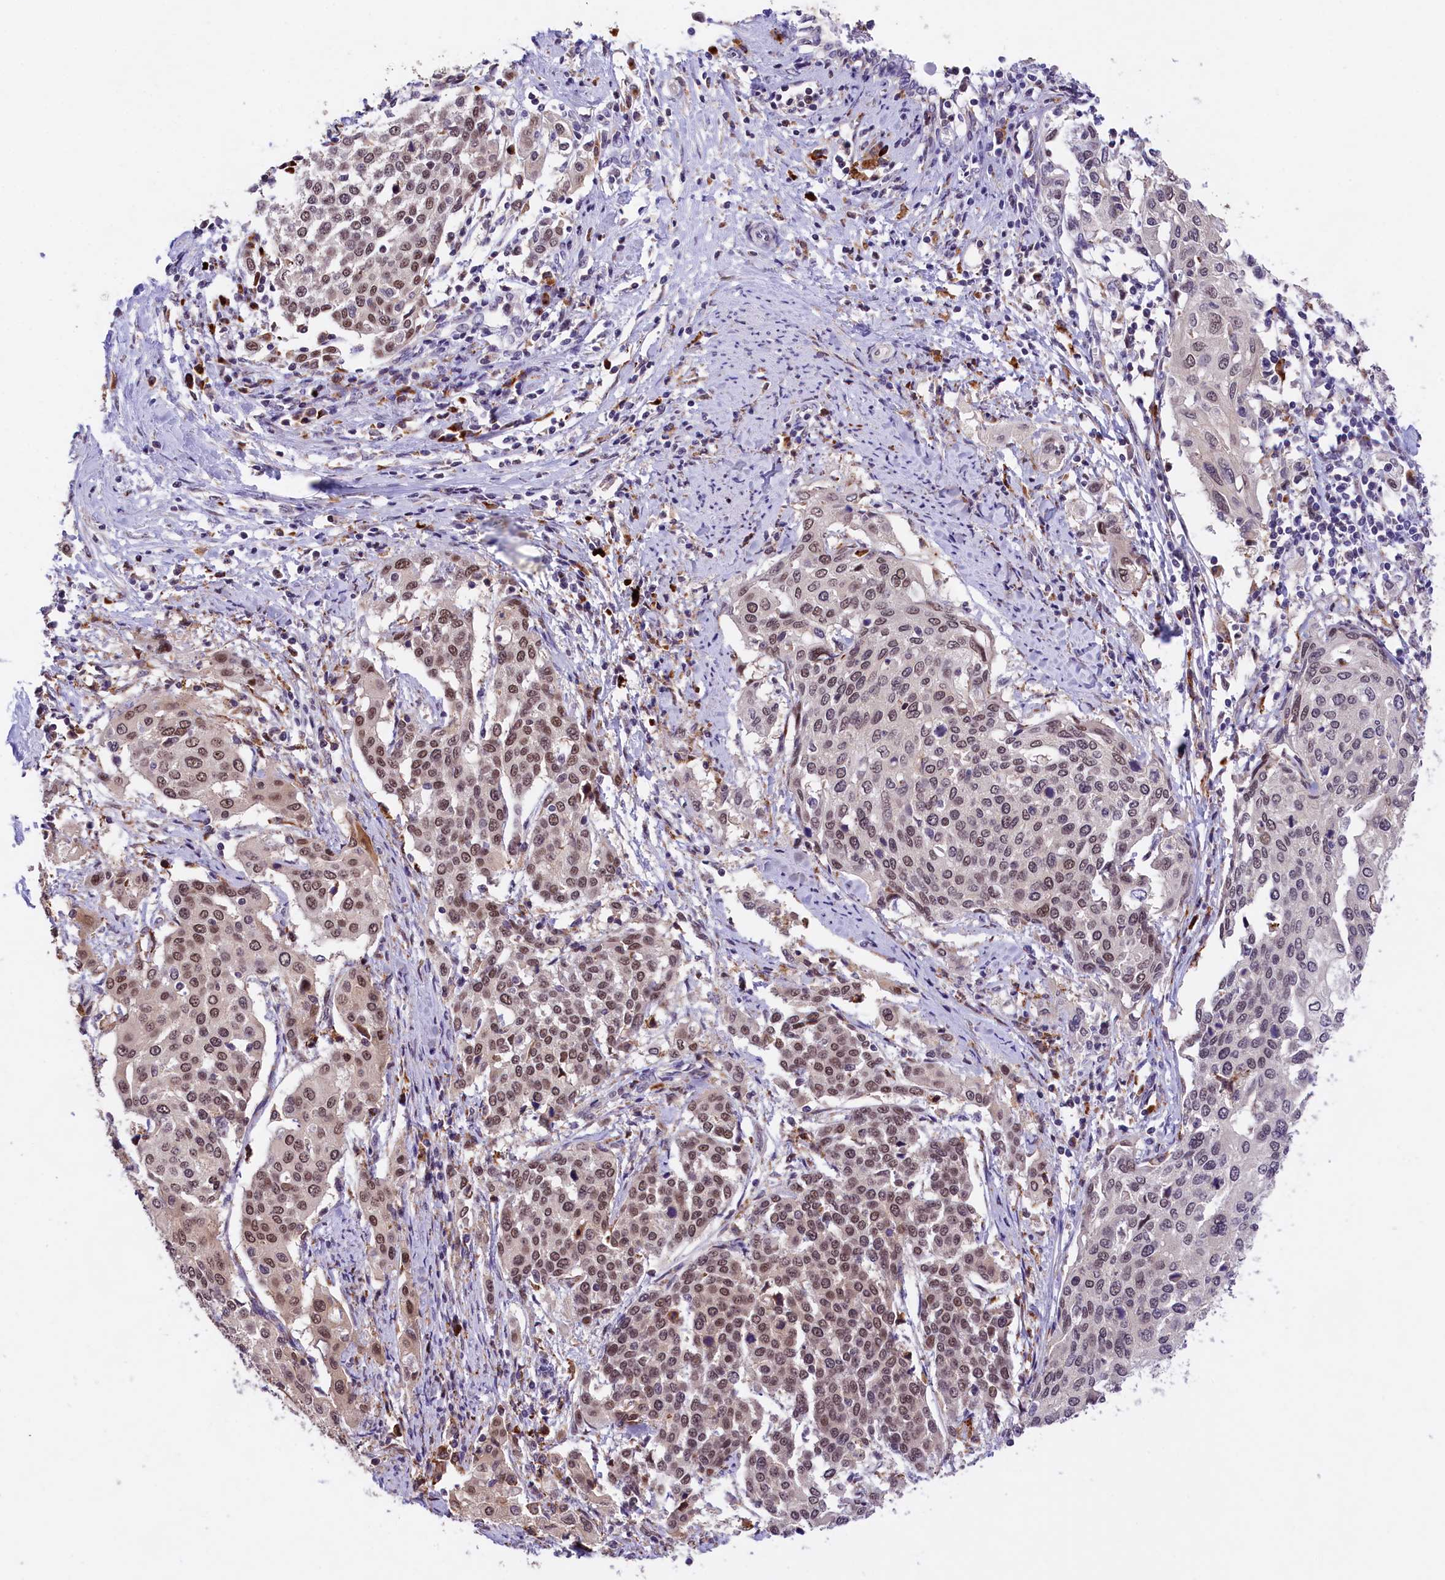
{"staining": {"intensity": "moderate", "quantity": ">75%", "location": "nuclear"}, "tissue": "cervical cancer", "cell_type": "Tumor cells", "image_type": "cancer", "snomed": [{"axis": "morphology", "description": "Squamous cell carcinoma, NOS"}, {"axis": "topography", "description": "Cervix"}], "caption": "Cervical cancer stained with immunohistochemistry shows moderate nuclear staining in about >75% of tumor cells.", "gene": "FBXO45", "patient": {"sex": "female", "age": 44}}